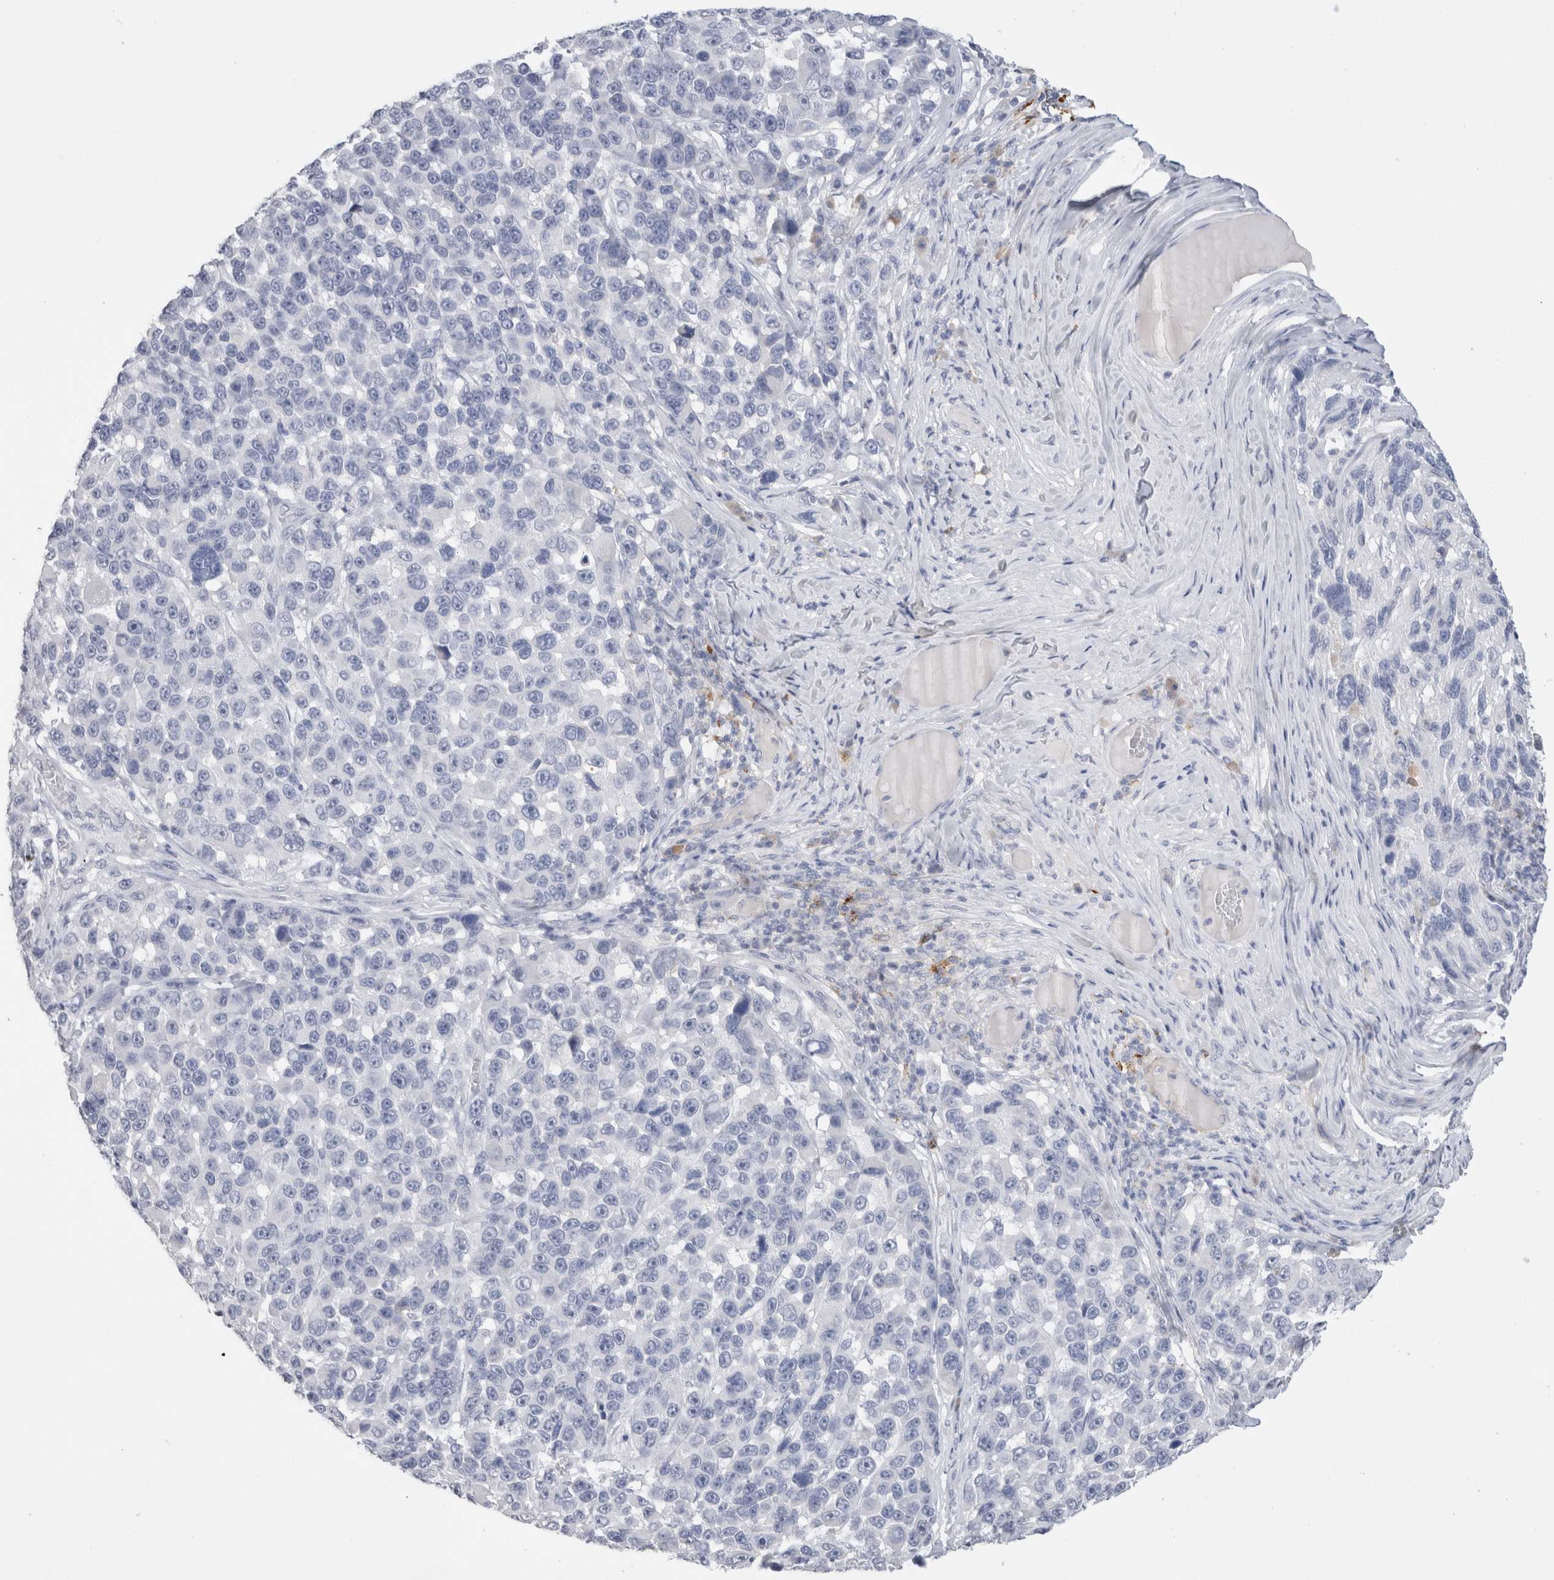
{"staining": {"intensity": "negative", "quantity": "none", "location": "none"}, "tissue": "melanoma", "cell_type": "Tumor cells", "image_type": "cancer", "snomed": [{"axis": "morphology", "description": "Malignant melanoma, NOS"}, {"axis": "topography", "description": "Skin"}], "caption": "A histopathology image of melanoma stained for a protein shows no brown staining in tumor cells. (DAB (3,3'-diaminobenzidine) immunohistochemistry (IHC), high magnification).", "gene": "LAMP3", "patient": {"sex": "male", "age": 53}}